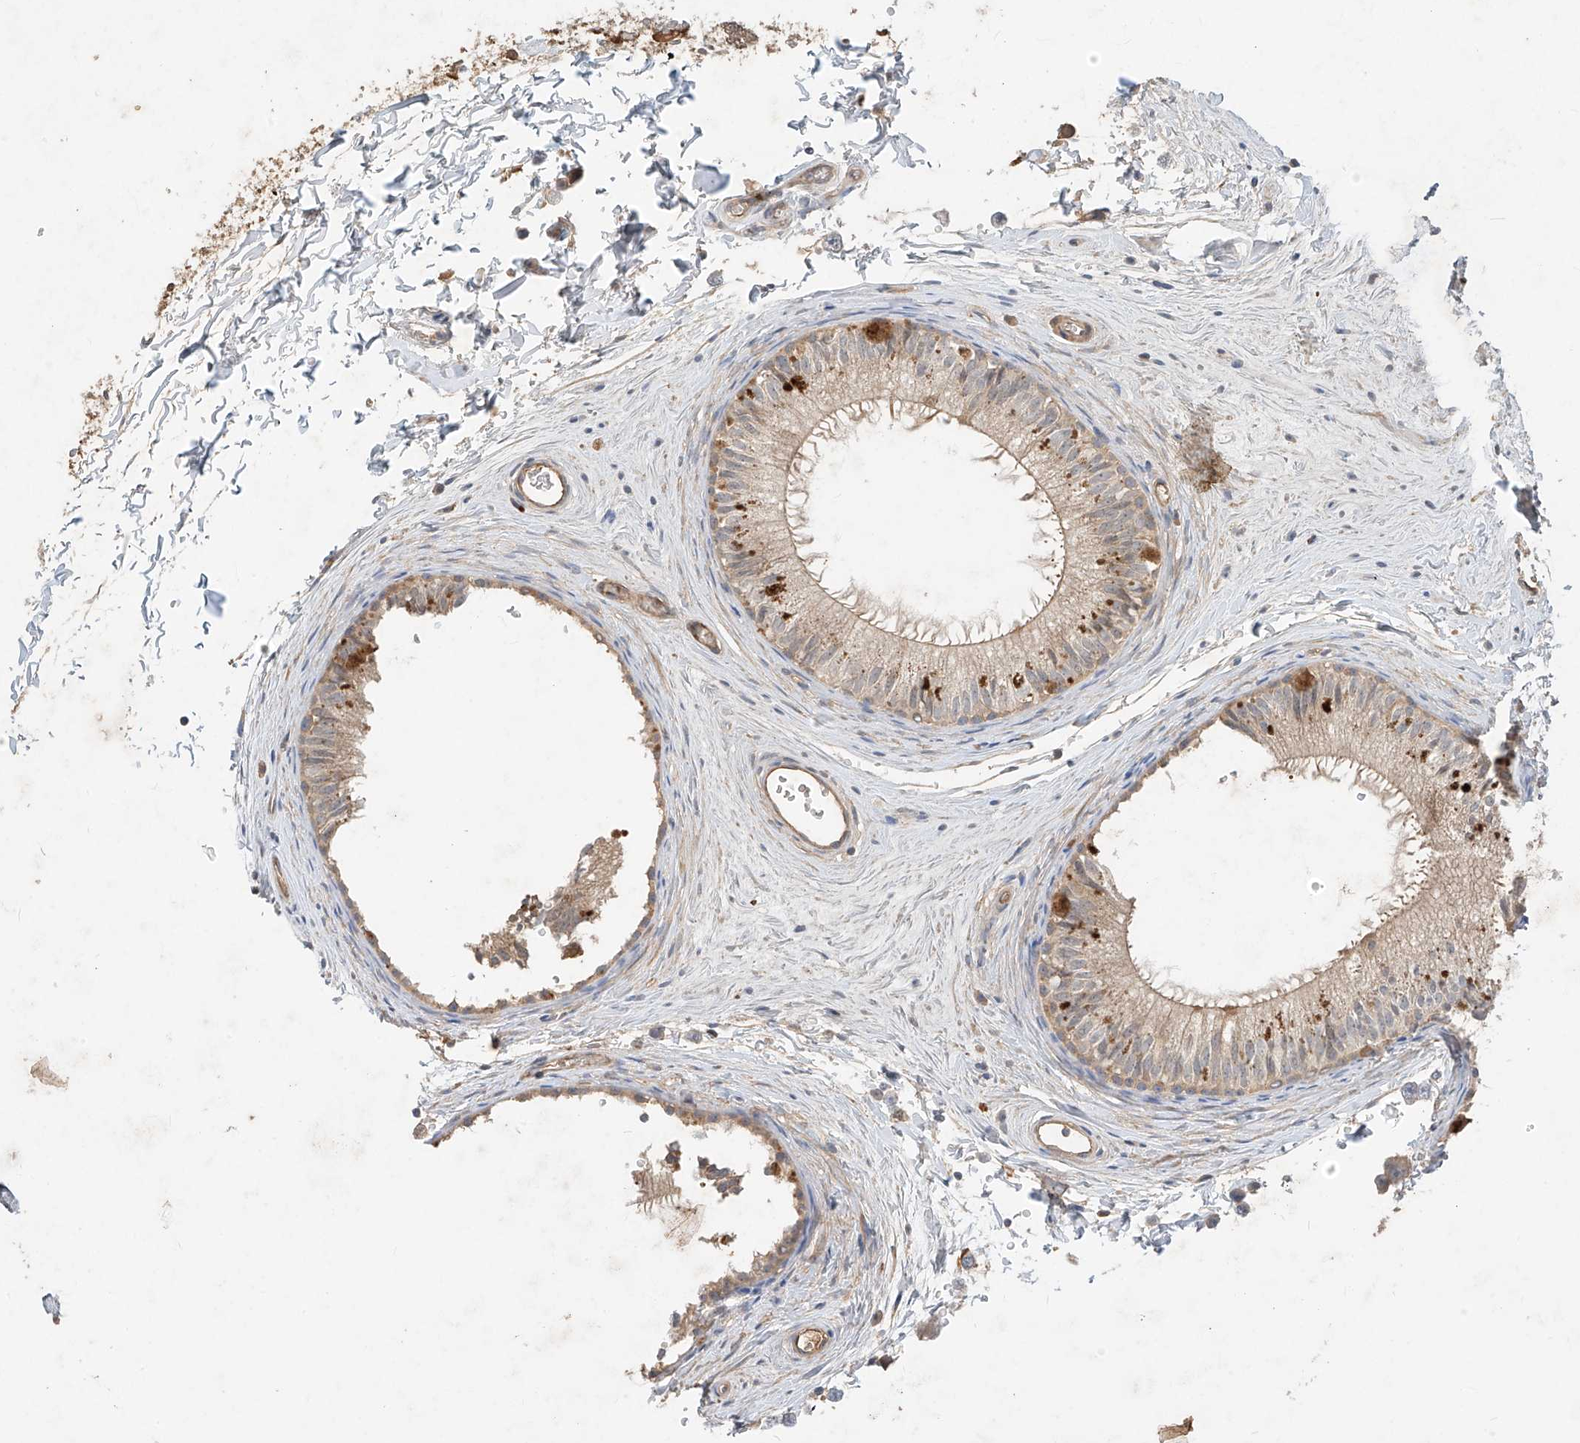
{"staining": {"intensity": "weak", "quantity": ">75%", "location": "cytoplasmic/membranous"}, "tissue": "epididymis", "cell_type": "Glandular cells", "image_type": "normal", "snomed": [{"axis": "morphology", "description": "Normal tissue, NOS"}, {"axis": "topography", "description": "Epididymis"}], "caption": "A photomicrograph showing weak cytoplasmic/membranous expression in about >75% of glandular cells in normal epididymis, as visualized by brown immunohistochemical staining.", "gene": "CACNA2D4", "patient": {"sex": "male", "age": 34}}